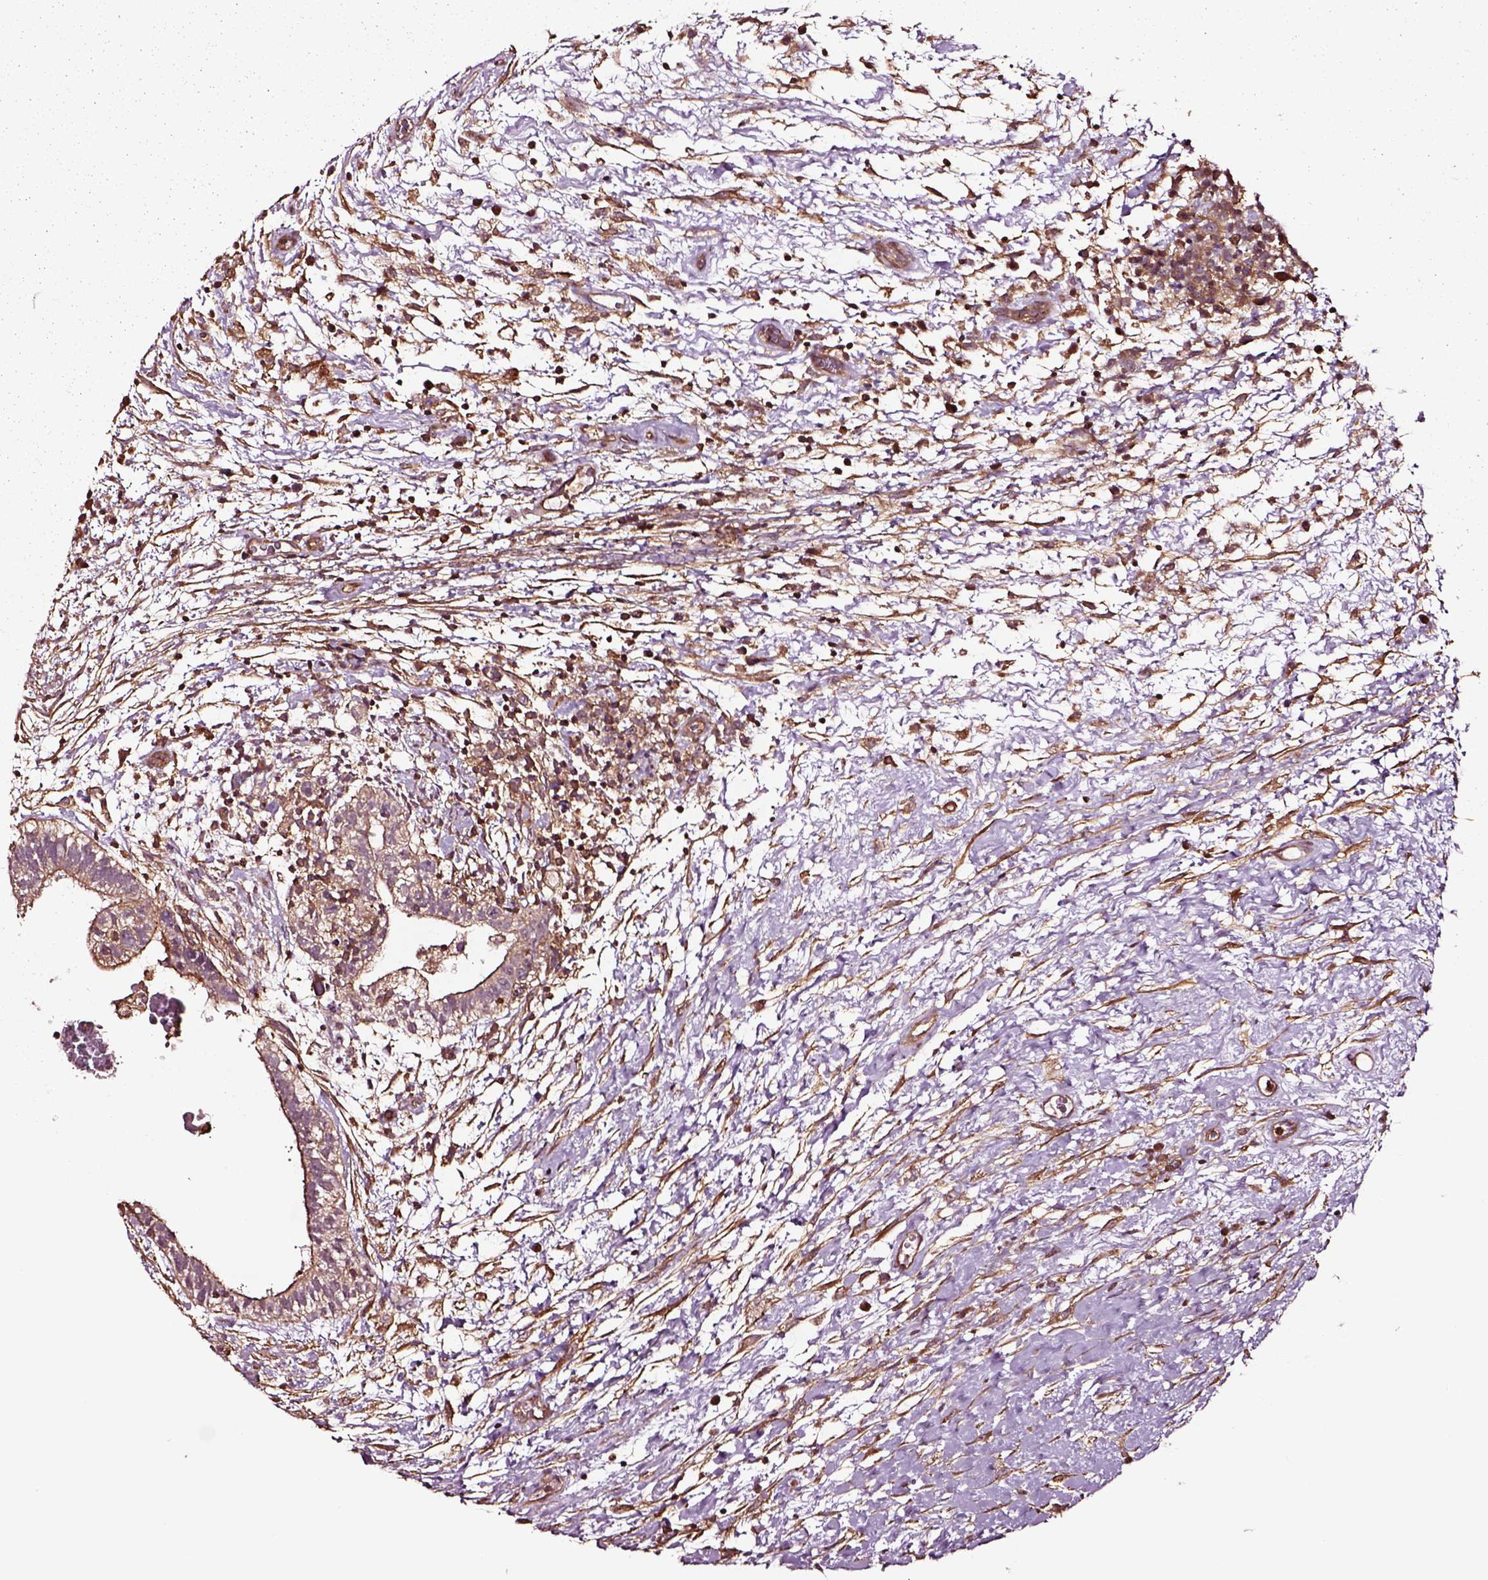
{"staining": {"intensity": "moderate", "quantity": ">75%", "location": "cytoplasmic/membranous"}, "tissue": "testis cancer", "cell_type": "Tumor cells", "image_type": "cancer", "snomed": [{"axis": "morphology", "description": "Normal tissue, NOS"}, {"axis": "morphology", "description": "Carcinoma, Embryonal, NOS"}, {"axis": "topography", "description": "Testis"}], "caption": "This is an image of IHC staining of testis cancer, which shows moderate staining in the cytoplasmic/membranous of tumor cells.", "gene": "RASSF5", "patient": {"sex": "male", "age": 32}}